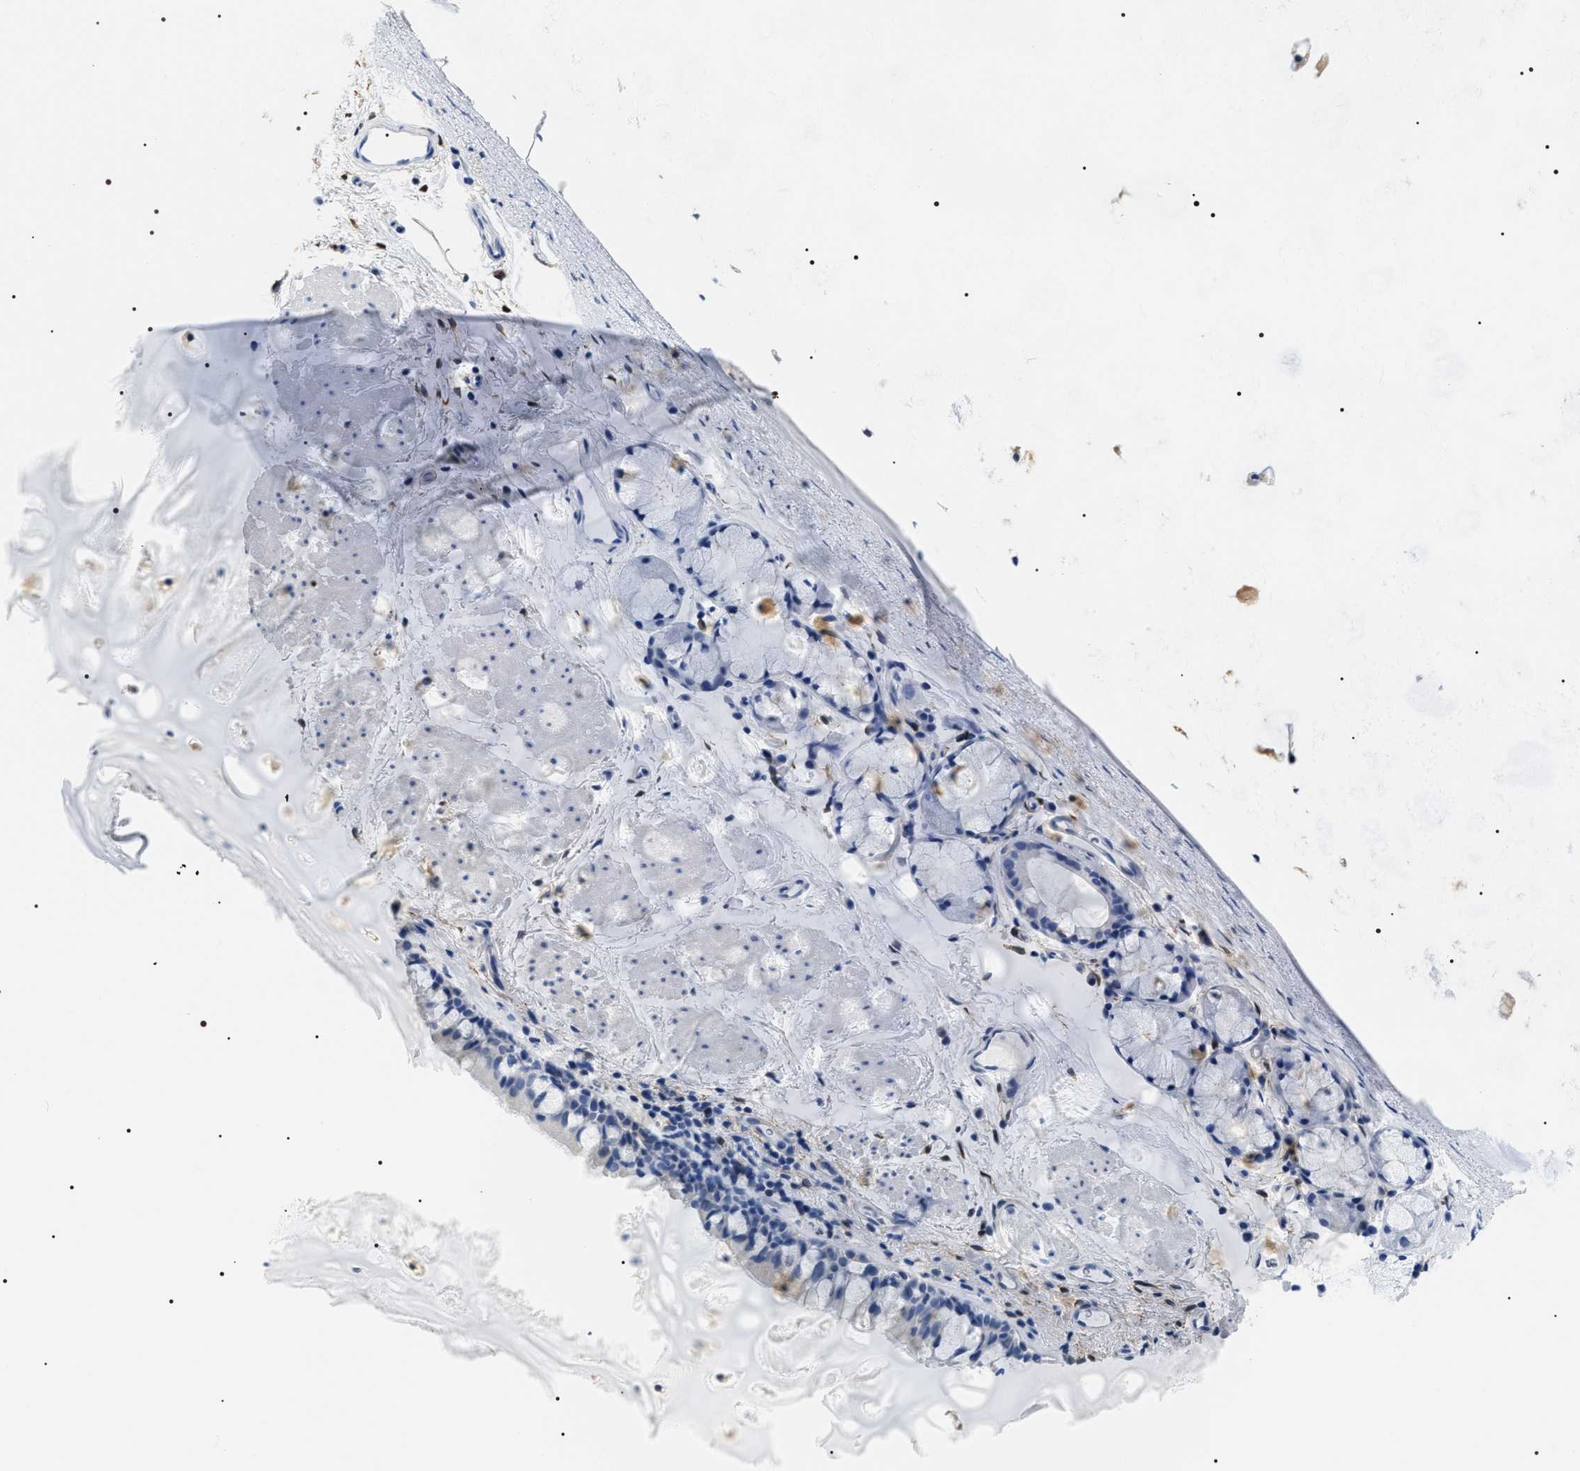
{"staining": {"intensity": "negative", "quantity": "none", "location": "none"}, "tissue": "bronchus", "cell_type": "Respiratory epithelial cells", "image_type": "normal", "snomed": [{"axis": "morphology", "description": "Normal tissue, NOS"}, {"axis": "topography", "description": "Cartilage tissue"}, {"axis": "topography", "description": "Bronchus"}], "caption": "This is a image of immunohistochemistry staining of normal bronchus, which shows no positivity in respiratory epithelial cells. (Stains: DAB (3,3'-diaminobenzidine) IHC with hematoxylin counter stain, Microscopy: brightfield microscopy at high magnification).", "gene": "ADH4", "patient": {"sex": "female", "age": 53}}